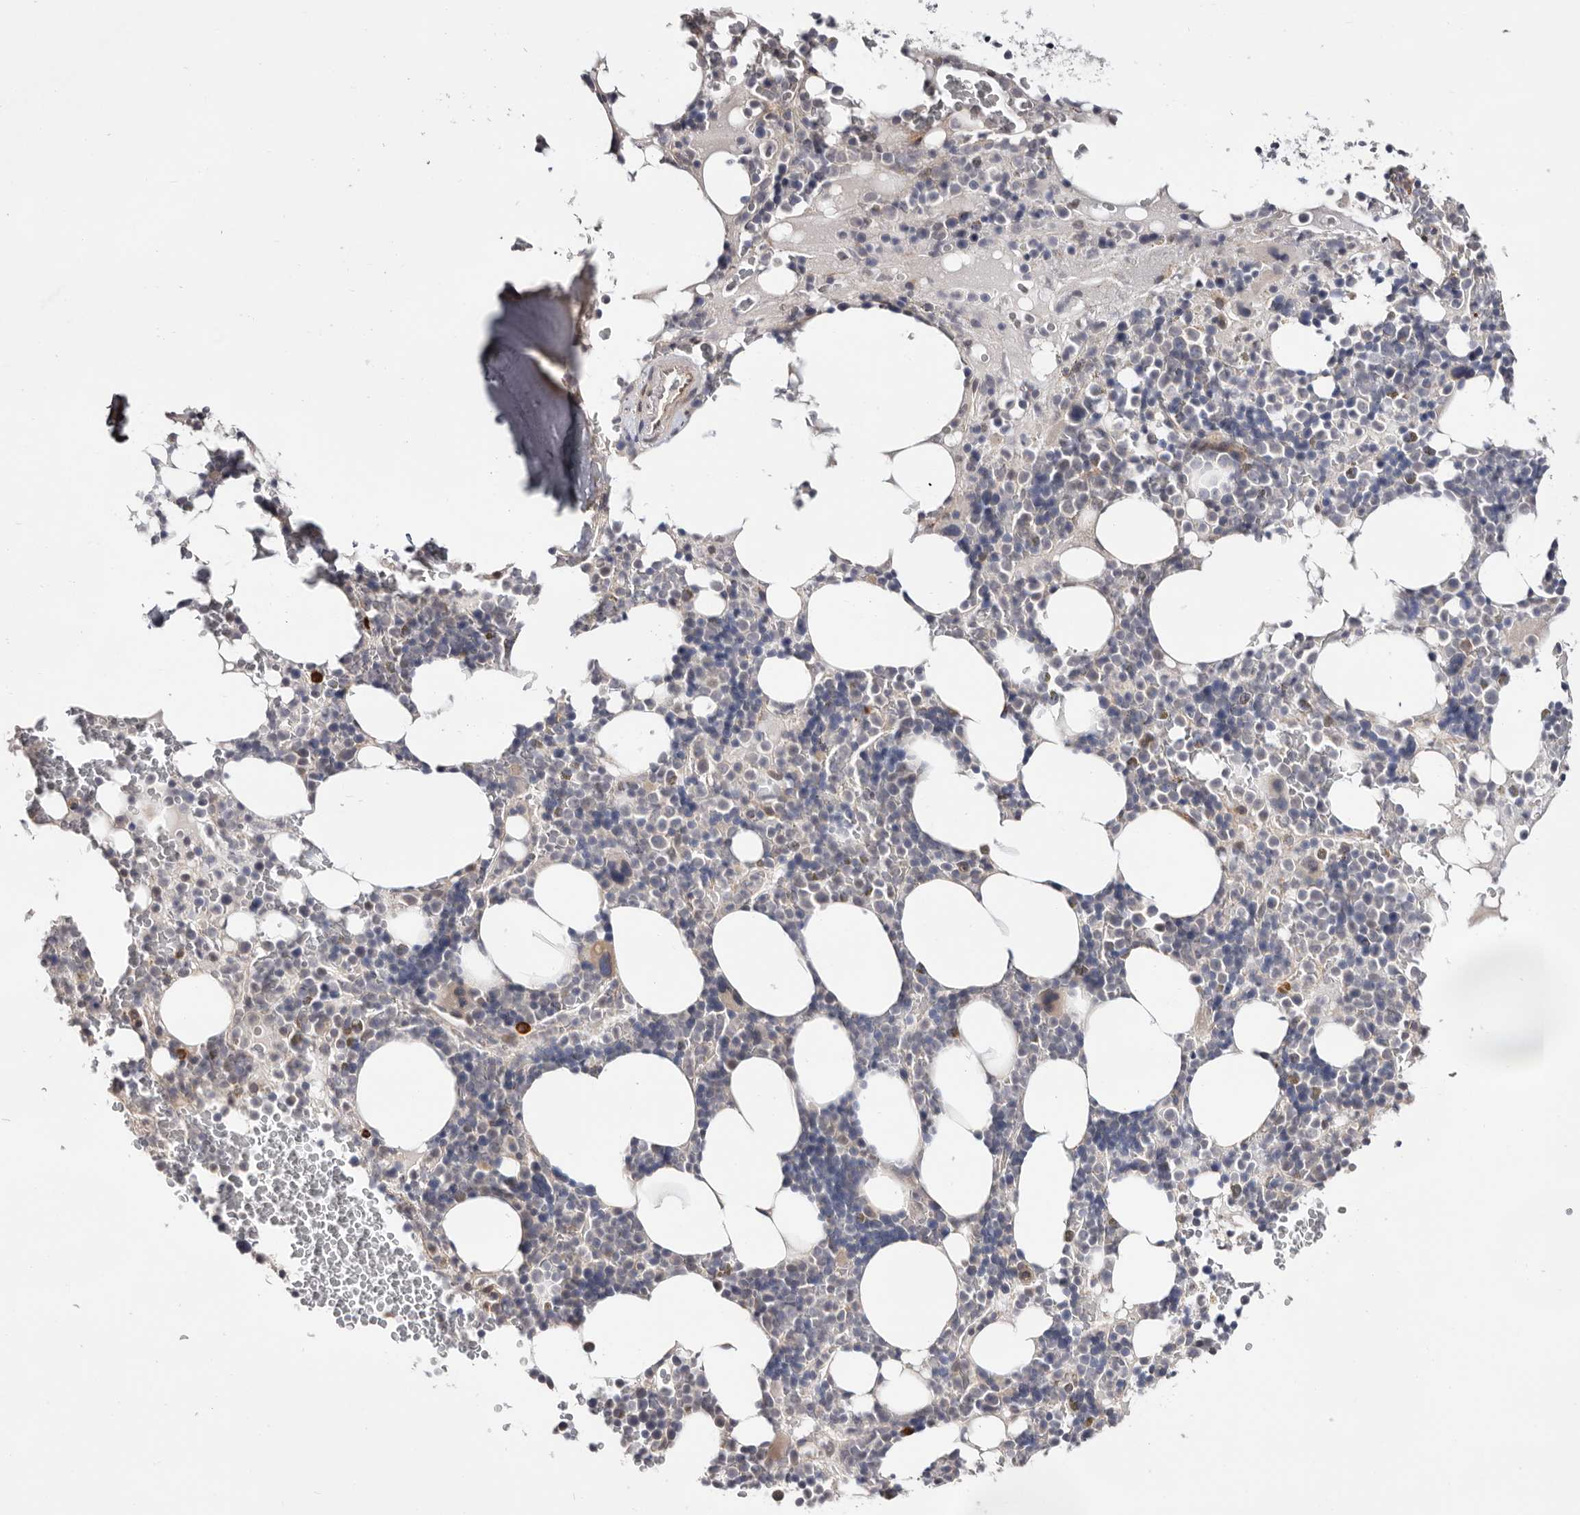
{"staining": {"intensity": "weak", "quantity": "<25%", "location": "cytoplasmic/membranous"}, "tissue": "bone marrow", "cell_type": "Hematopoietic cells", "image_type": "normal", "snomed": [{"axis": "morphology", "description": "Normal tissue, NOS"}, {"axis": "topography", "description": "Bone marrow"}], "caption": "Immunohistochemistry (IHC) of unremarkable human bone marrow displays no positivity in hematopoietic cells. (Brightfield microscopy of DAB immunohistochemistry (IHC) at high magnification).", "gene": "USH1C", "patient": {"sex": "male", "age": 58}}